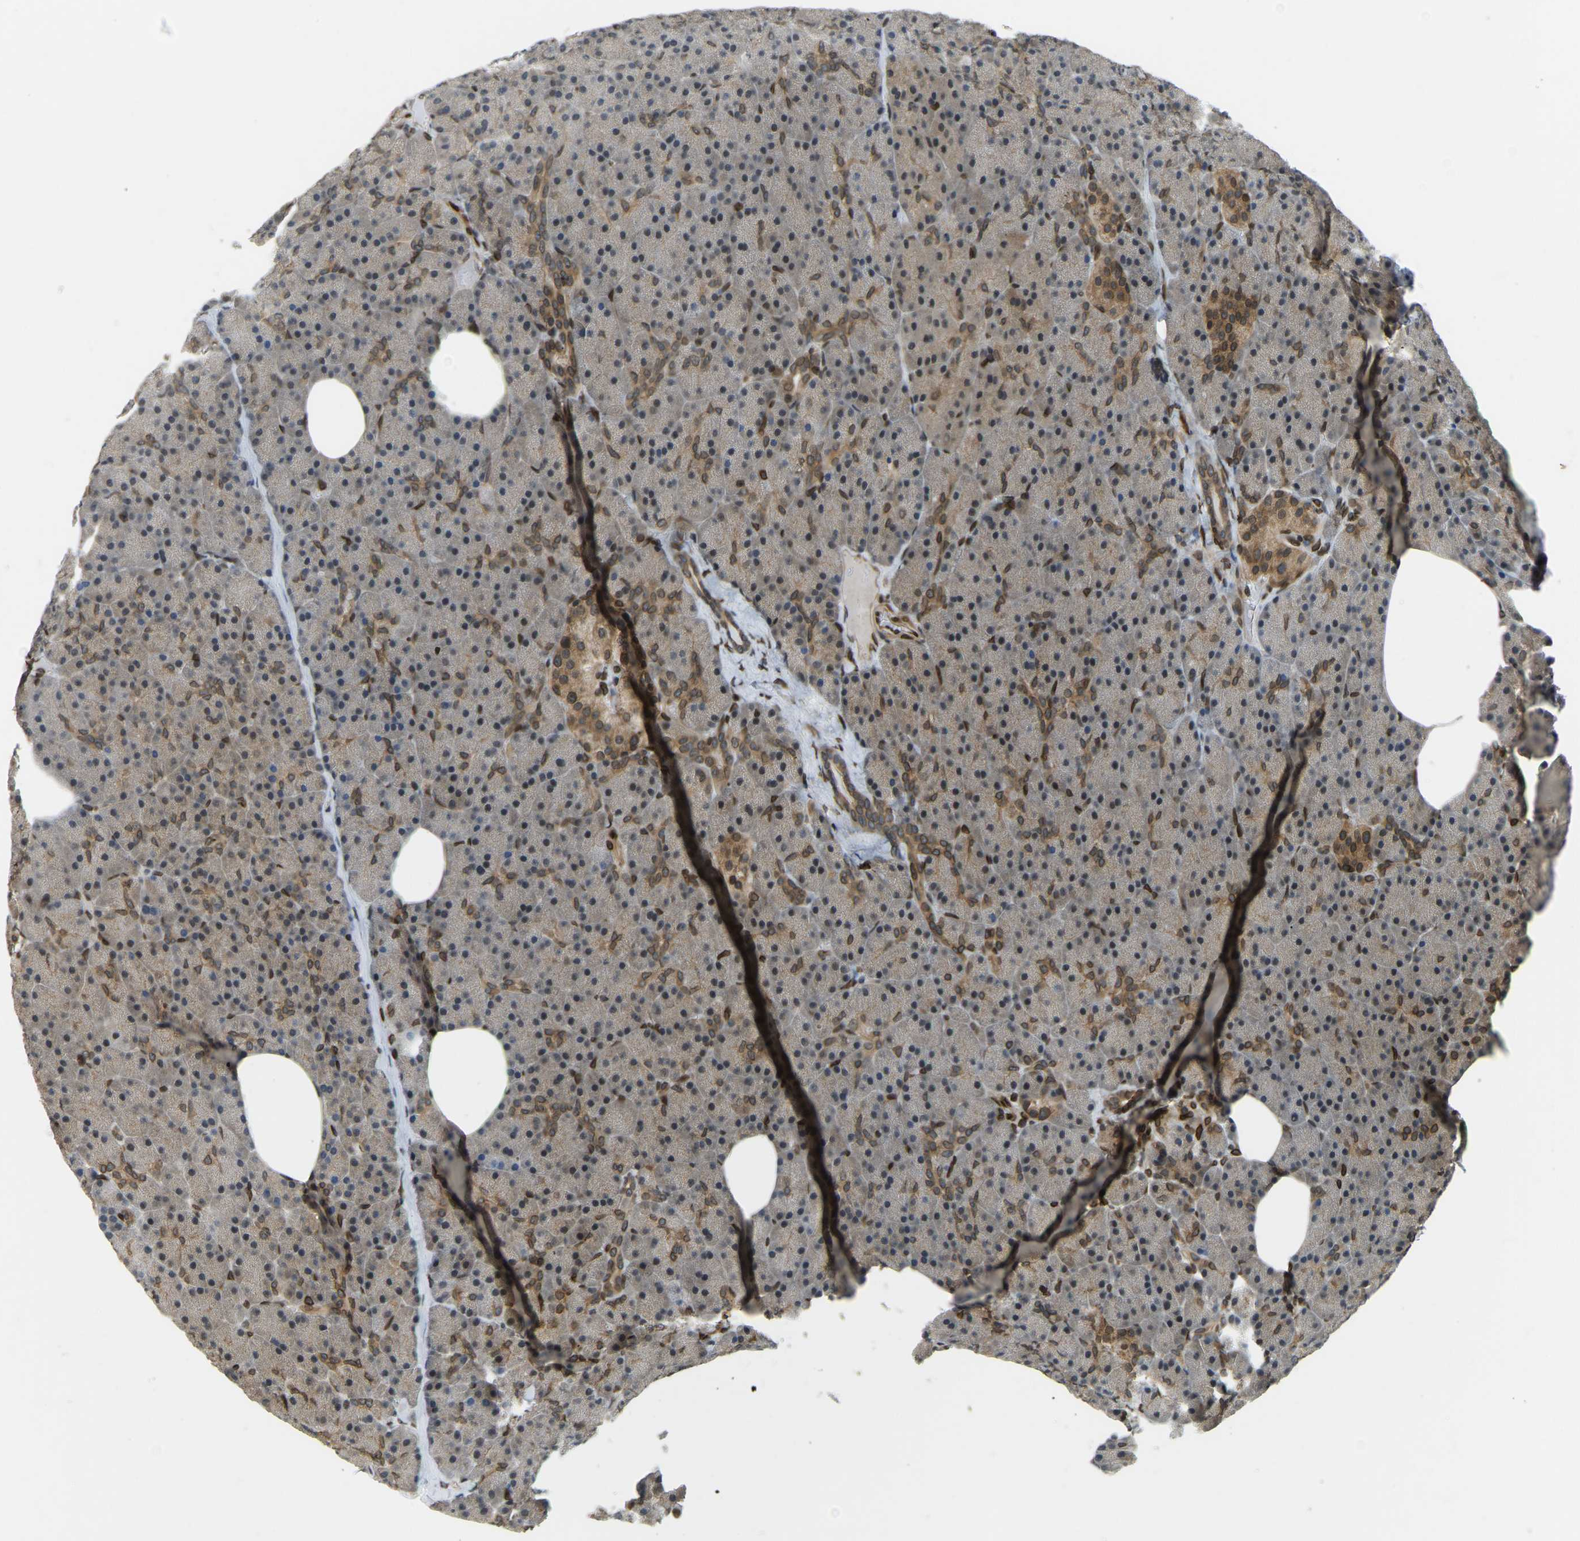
{"staining": {"intensity": "moderate", "quantity": "25%-75%", "location": "cytoplasmic/membranous,nuclear"}, "tissue": "pancreas", "cell_type": "Exocrine glandular cells", "image_type": "normal", "snomed": [{"axis": "morphology", "description": "Normal tissue, NOS"}, {"axis": "topography", "description": "Pancreas"}], "caption": "Moderate cytoplasmic/membranous,nuclear protein positivity is appreciated in approximately 25%-75% of exocrine glandular cells in pancreas. (IHC, brightfield microscopy, high magnification).", "gene": "SYNE1", "patient": {"sex": "female", "age": 35}}